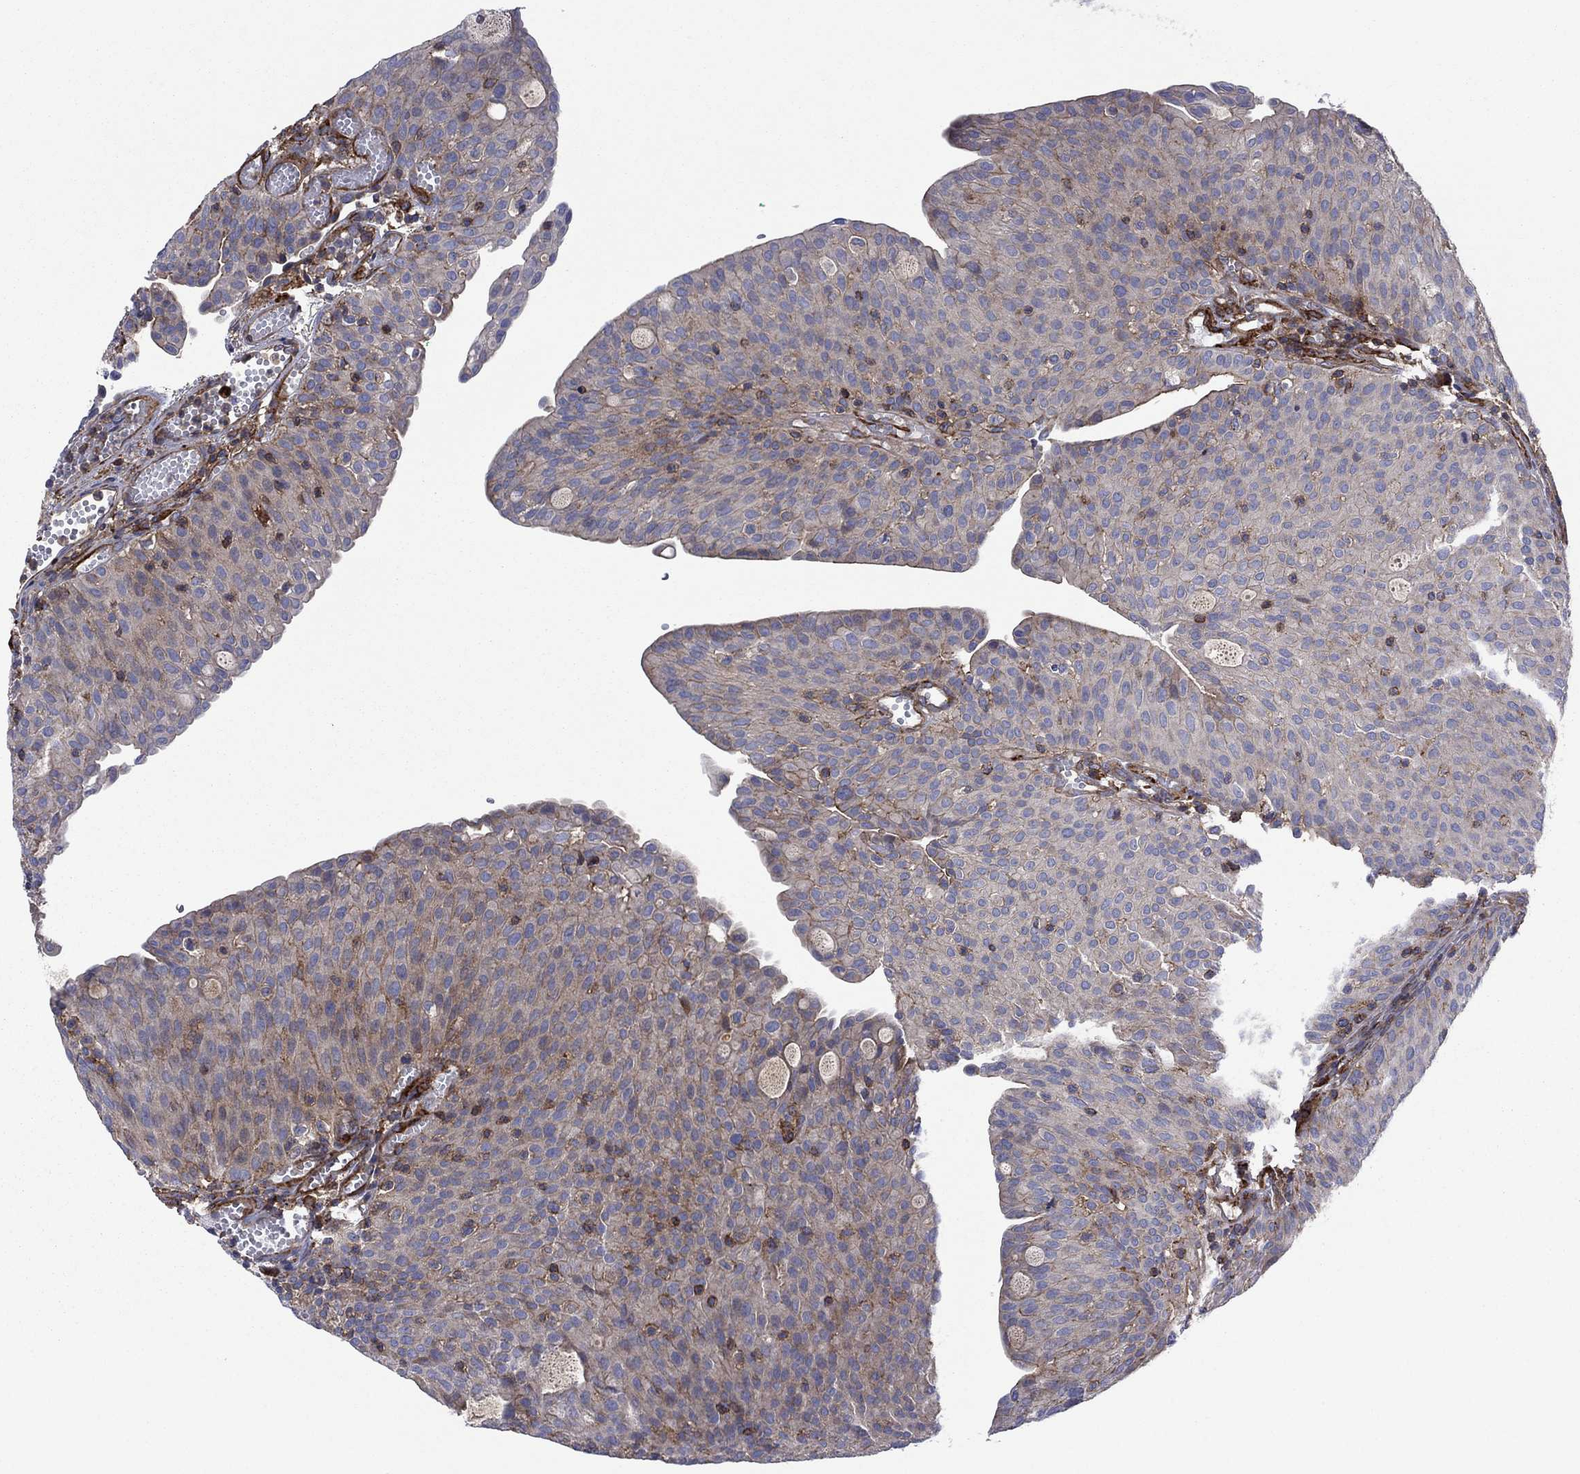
{"staining": {"intensity": "moderate", "quantity": "<25%", "location": "cytoplasmic/membranous"}, "tissue": "urothelial cancer", "cell_type": "Tumor cells", "image_type": "cancer", "snomed": [{"axis": "morphology", "description": "Urothelial carcinoma, Low grade"}, {"axis": "topography", "description": "Urinary bladder"}], "caption": "A brown stain shows moderate cytoplasmic/membranous staining of a protein in human low-grade urothelial carcinoma tumor cells.", "gene": "PAG1", "patient": {"sex": "male", "age": 54}}